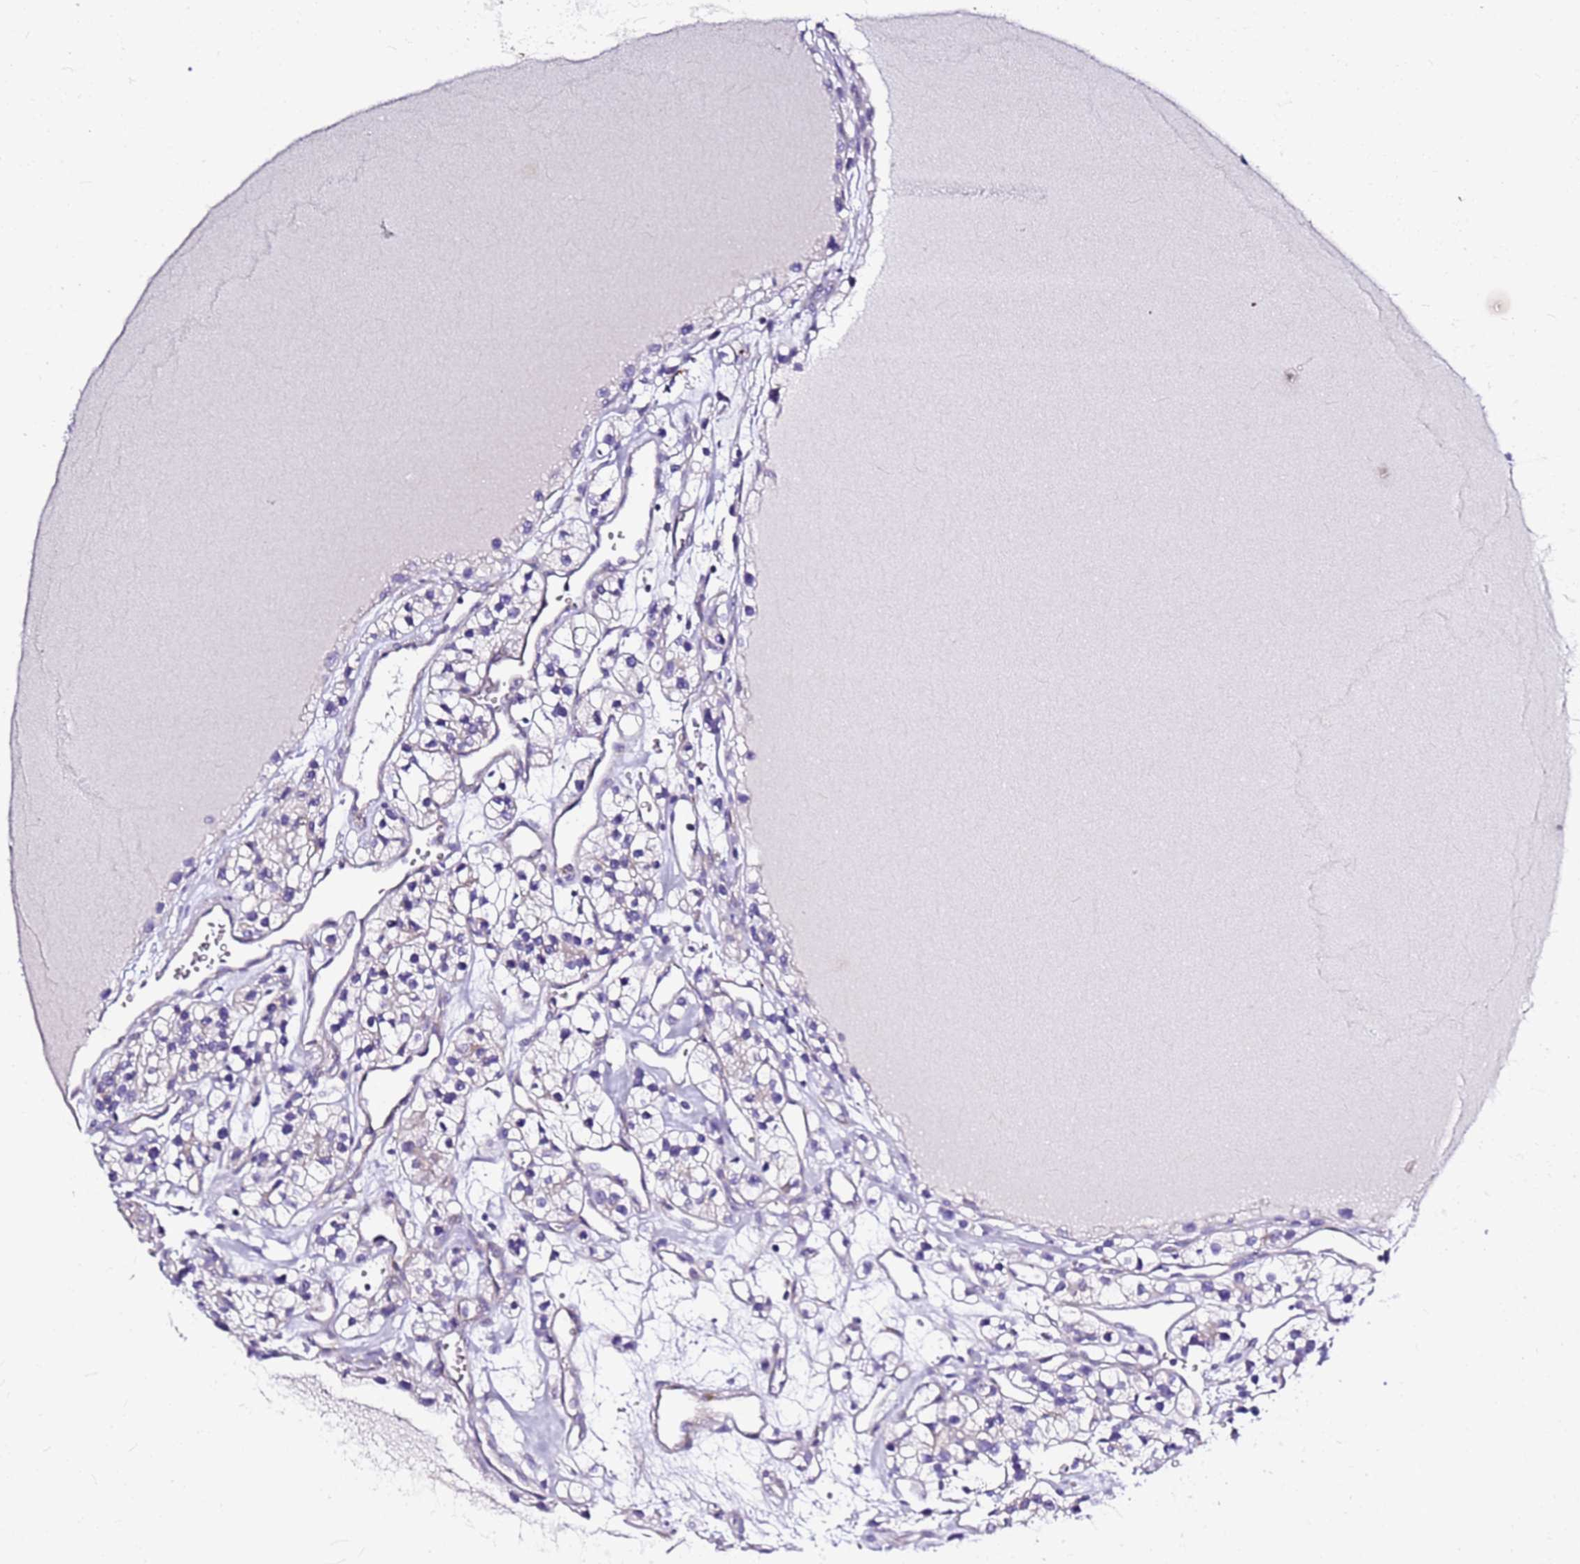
{"staining": {"intensity": "negative", "quantity": "none", "location": "none"}, "tissue": "renal cancer", "cell_type": "Tumor cells", "image_type": "cancer", "snomed": [{"axis": "morphology", "description": "Adenocarcinoma, NOS"}, {"axis": "topography", "description": "Kidney"}], "caption": "The IHC photomicrograph has no significant expression in tumor cells of renal cancer (adenocarcinoma) tissue. (IHC, brightfield microscopy, high magnification).", "gene": "CASD1", "patient": {"sex": "female", "age": 57}}